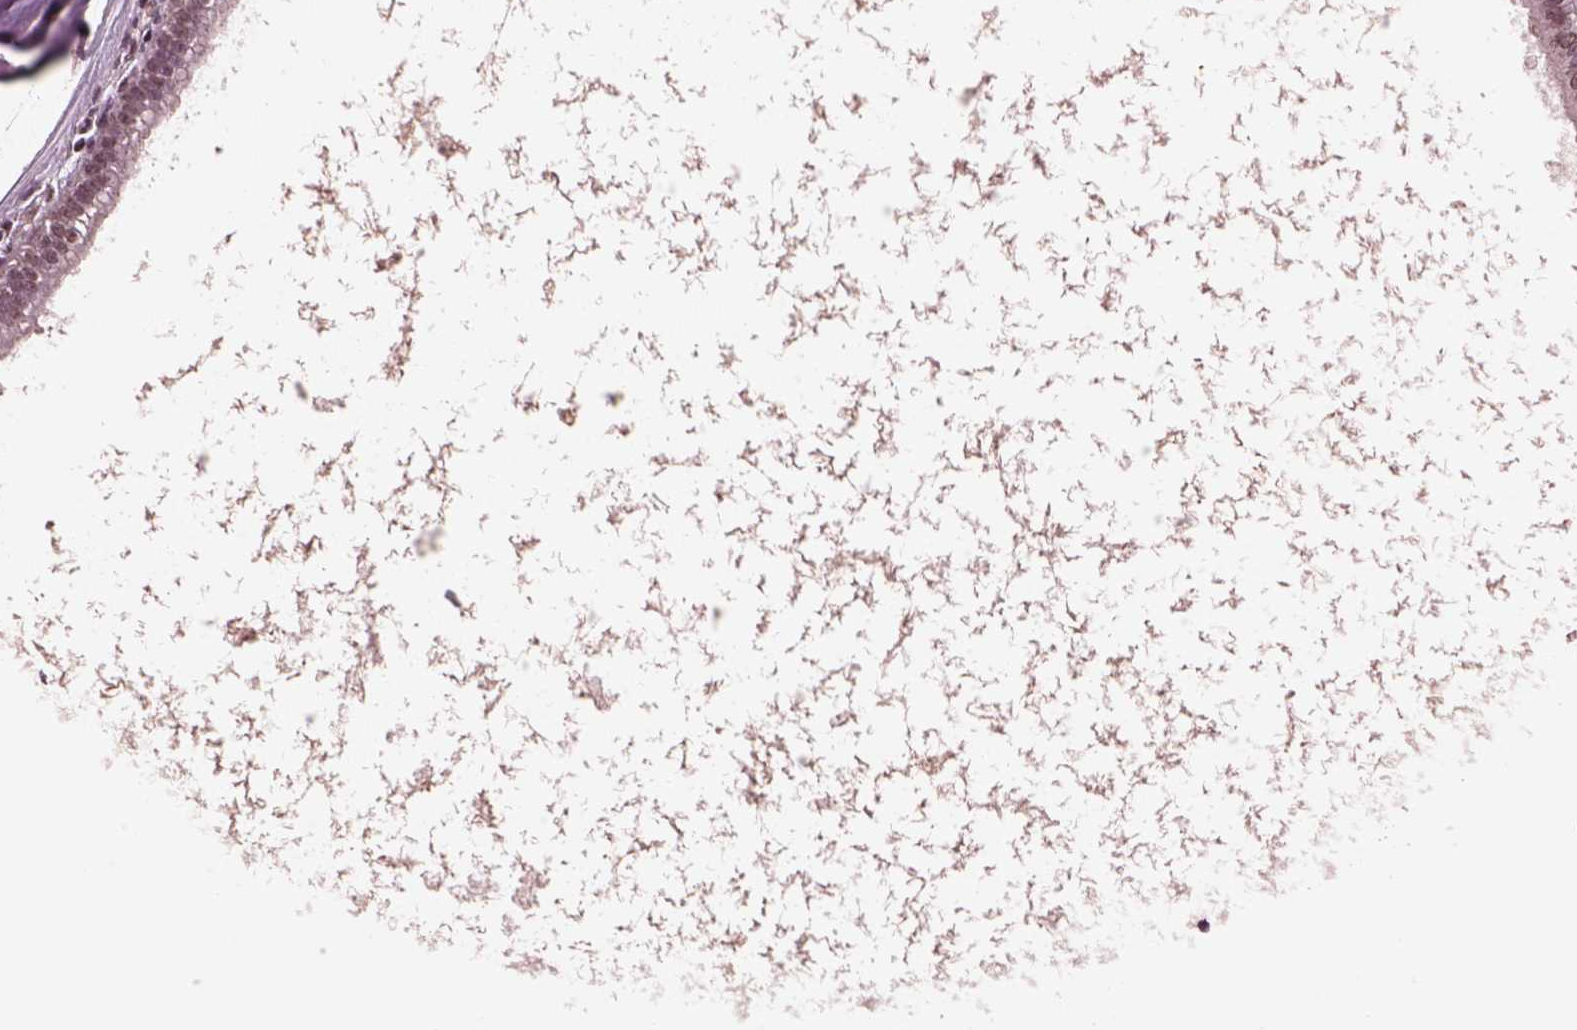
{"staining": {"intensity": "weak", "quantity": "<25%", "location": "nuclear"}, "tissue": "testis cancer", "cell_type": "Tumor cells", "image_type": "cancer", "snomed": [{"axis": "morphology", "description": "Carcinoma, Embryonal, NOS"}, {"axis": "topography", "description": "Testis"}], "caption": "Tumor cells are negative for protein expression in human testis cancer (embryonal carcinoma).", "gene": "NAP1L5", "patient": {"sex": "male", "age": 37}}